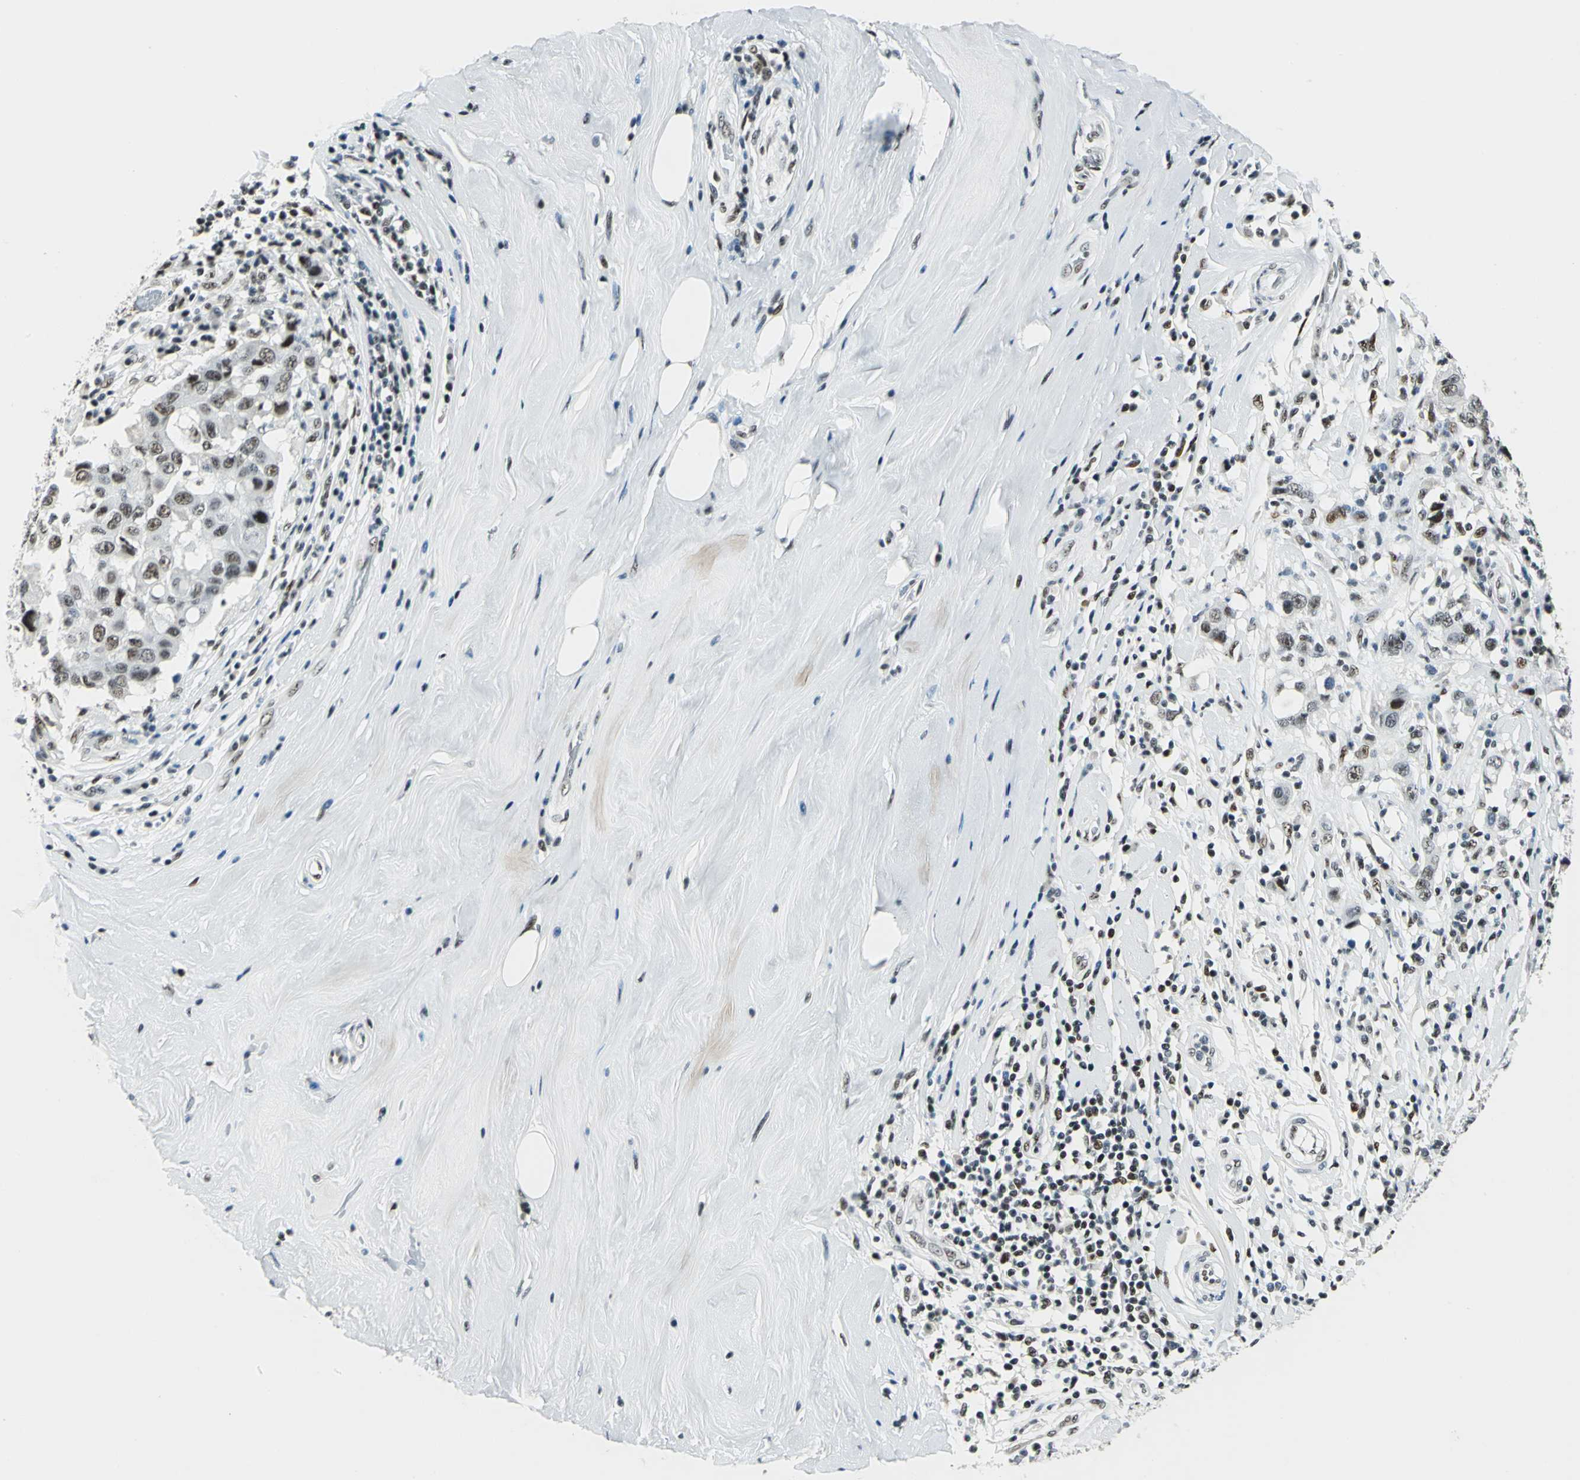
{"staining": {"intensity": "moderate", "quantity": ">75%", "location": "nuclear"}, "tissue": "breast cancer", "cell_type": "Tumor cells", "image_type": "cancer", "snomed": [{"axis": "morphology", "description": "Duct carcinoma"}, {"axis": "topography", "description": "Breast"}], "caption": "Immunohistochemistry (IHC) of breast cancer (invasive ductal carcinoma) shows medium levels of moderate nuclear positivity in about >75% of tumor cells.", "gene": "KAT6B", "patient": {"sex": "female", "age": 27}}